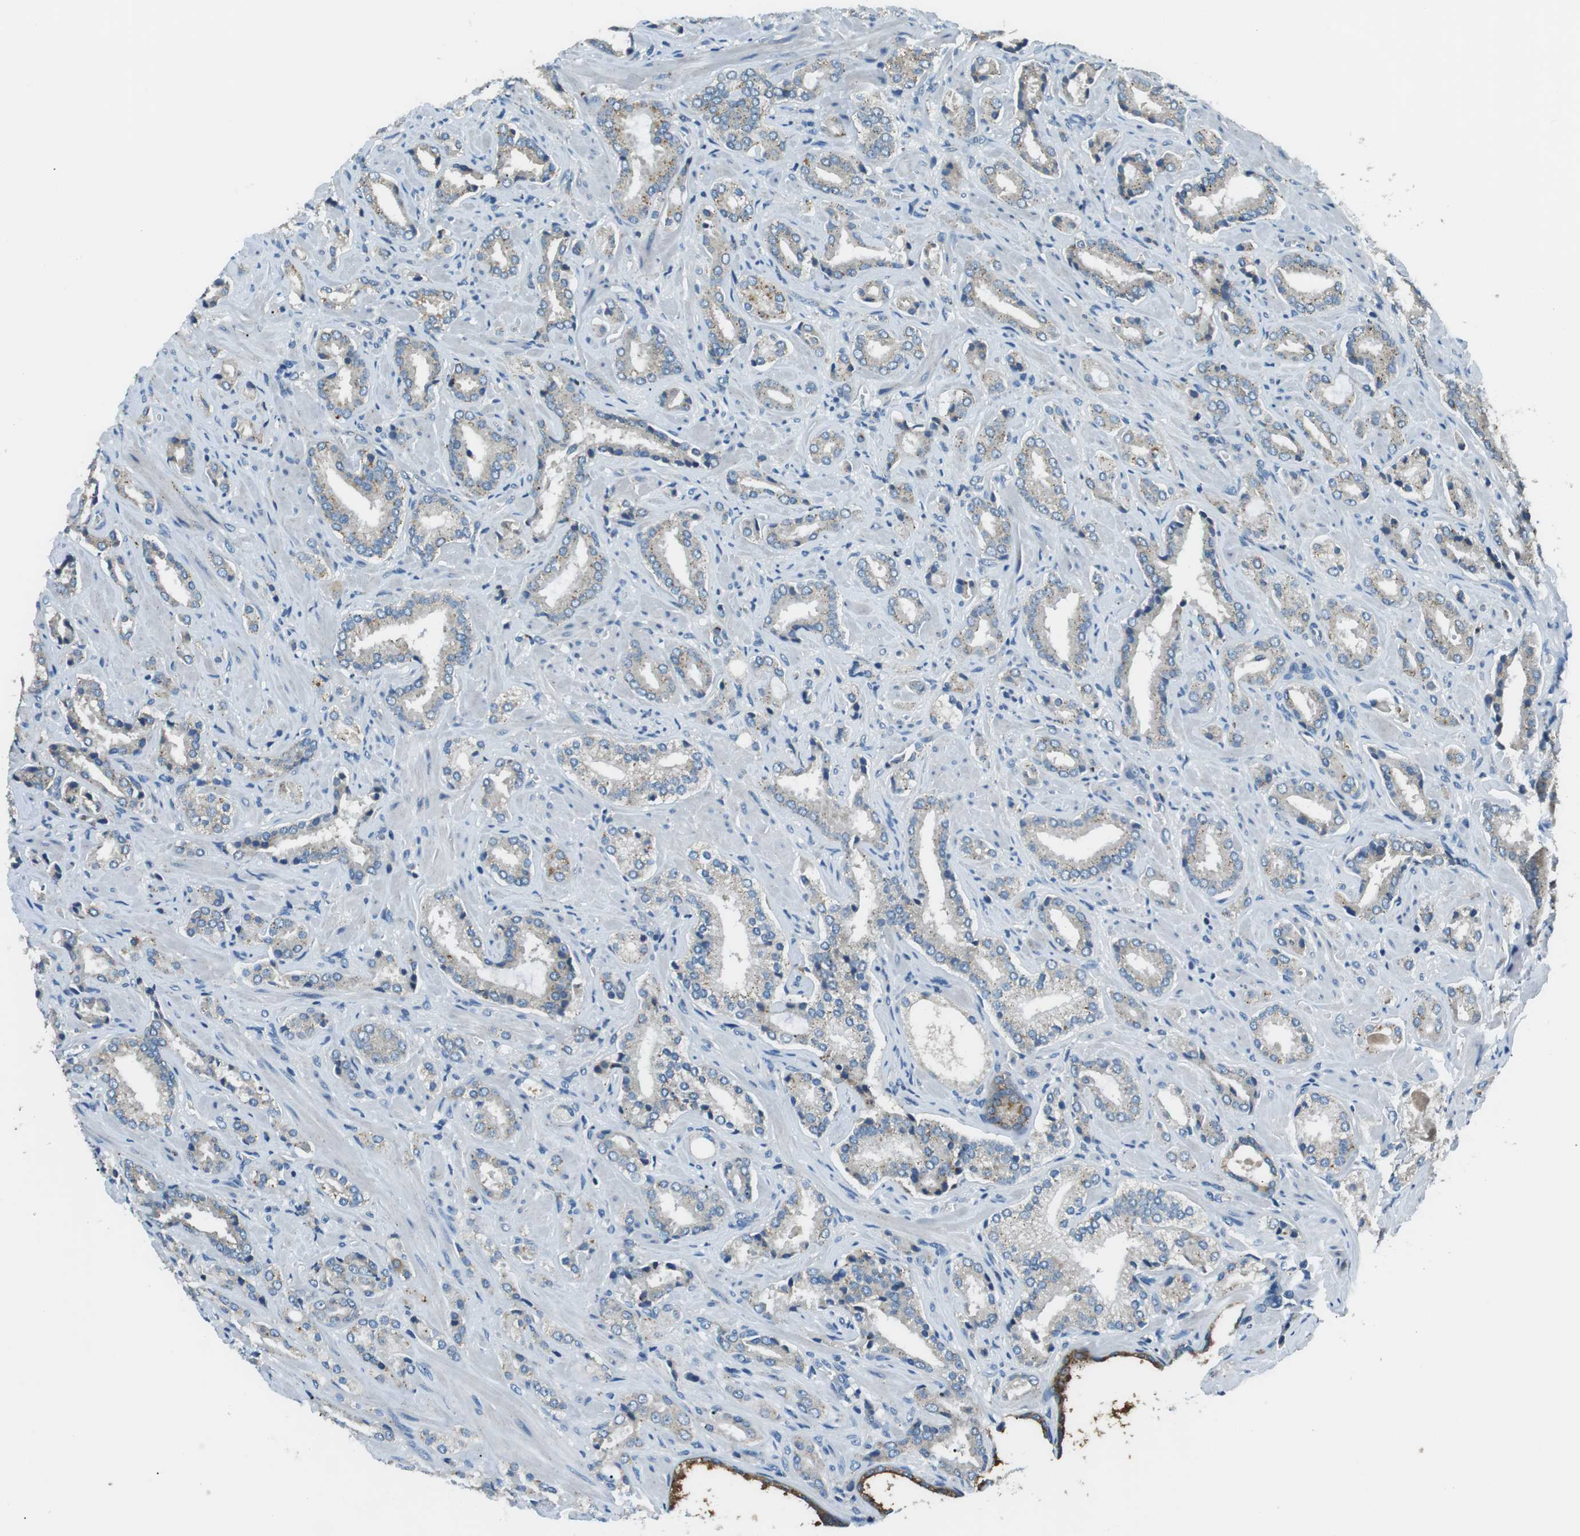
{"staining": {"intensity": "negative", "quantity": "none", "location": "none"}, "tissue": "prostate cancer", "cell_type": "Tumor cells", "image_type": "cancer", "snomed": [{"axis": "morphology", "description": "Adenocarcinoma, High grade"}, {"axis": "topography", "description": "Prostate"}], "caption": "An IHC micrograph of prostate cancer (adenocarcinoma (high-grade)) is shown. There is no staining in tumor cells of prostate cancer (adenocarcinoma (high-grade)).", "gene": "FAM3B", "patient": {"sex": "male", "age": 64}}